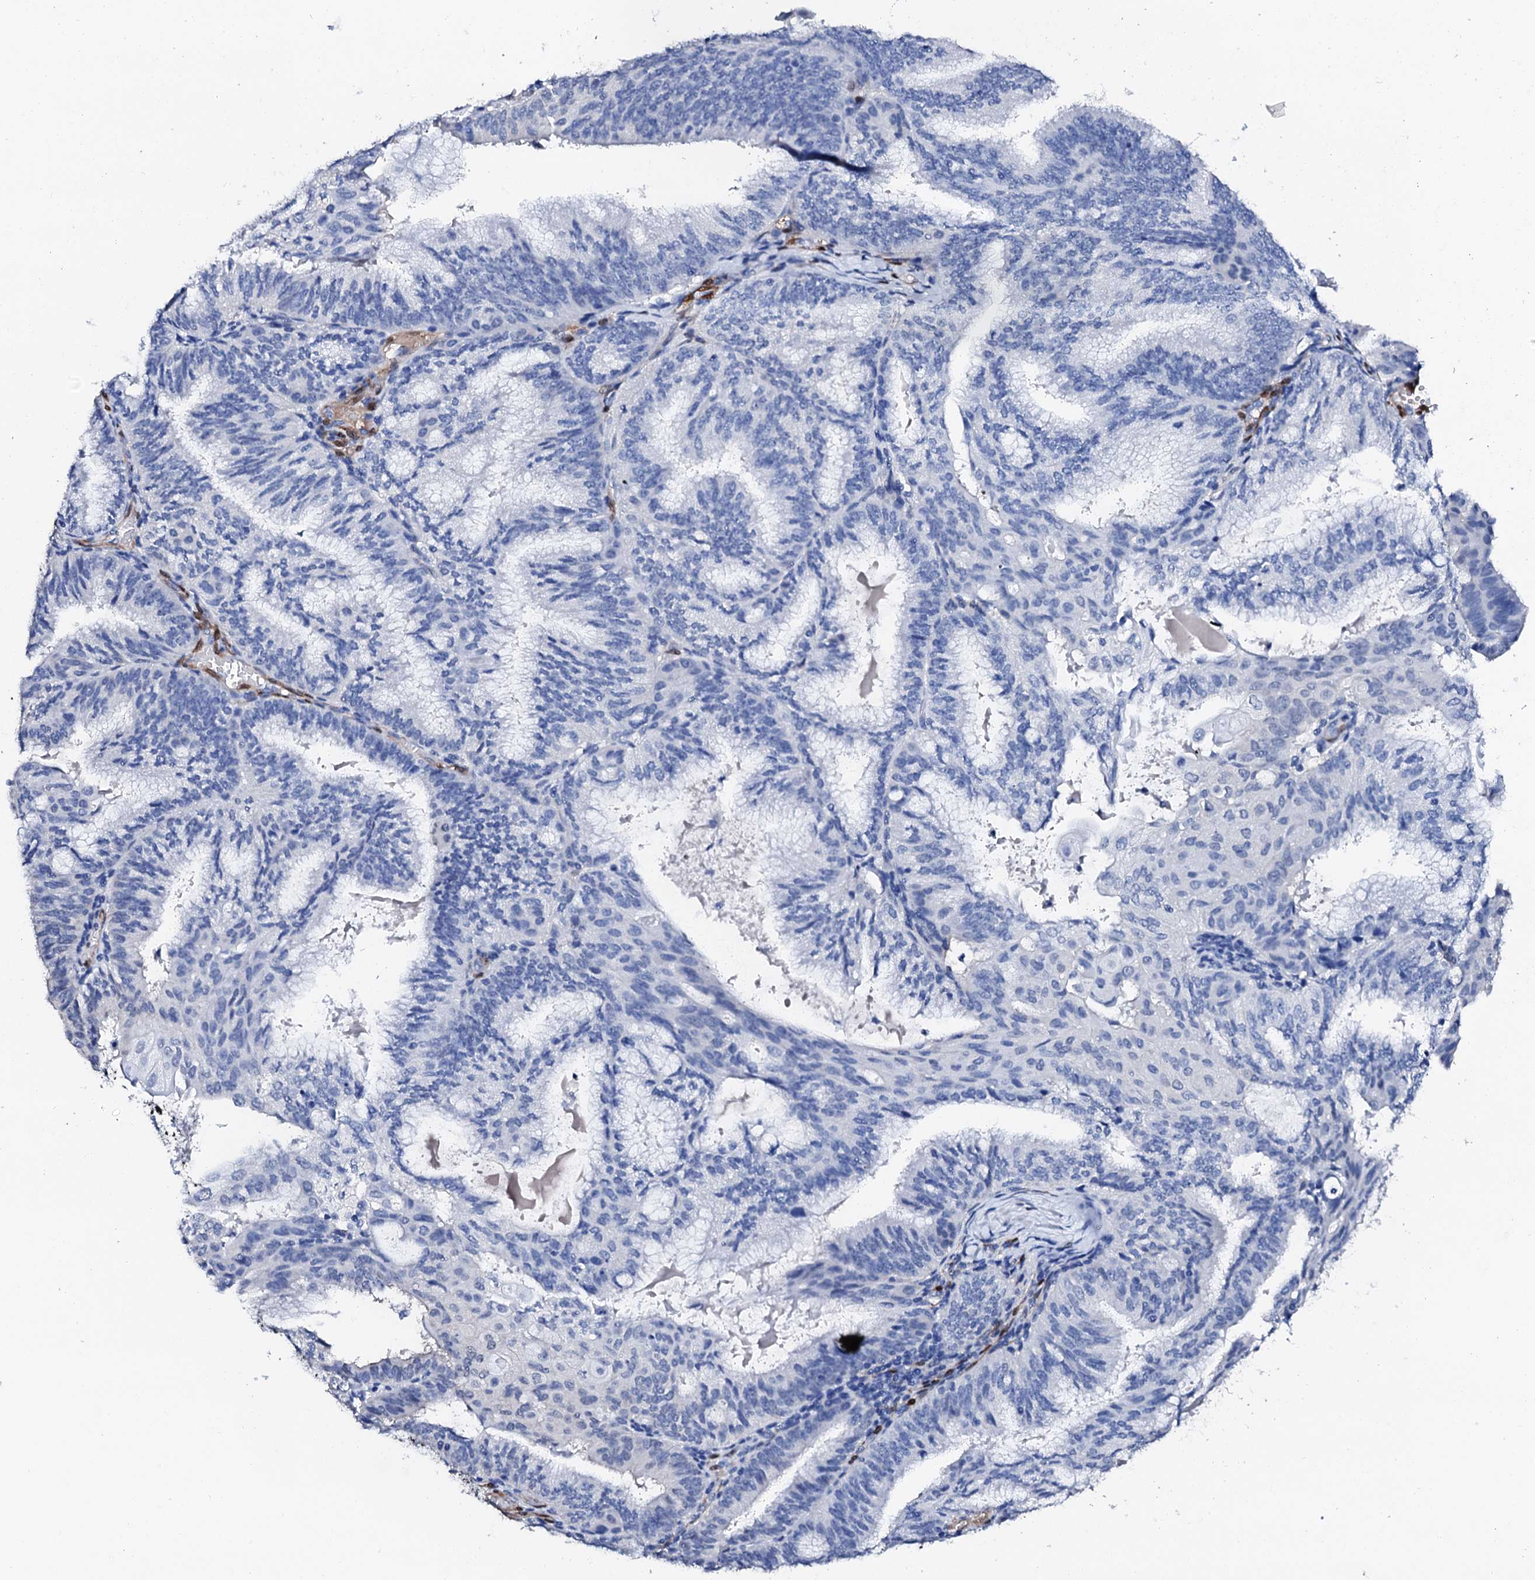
{"staining": {"intensity": "negative", "quantity": "none", "location": "none"}, "tissue": "endometrial cancer", "cell_type": "Tumor cells", "image_type": "cancer", "snomed": [{"axis": "morphology", "description": "Adenocarcinoma, NOS"}, {"axis": "topography", "description": "Endometrium"}], "caption": "IHC histopathology image of human endometrial cancer stained for a protein (brown), which shows no staining in tumor cells.", "gene": "NRIP2", "patient": {"sex": "female", "age": 49}}